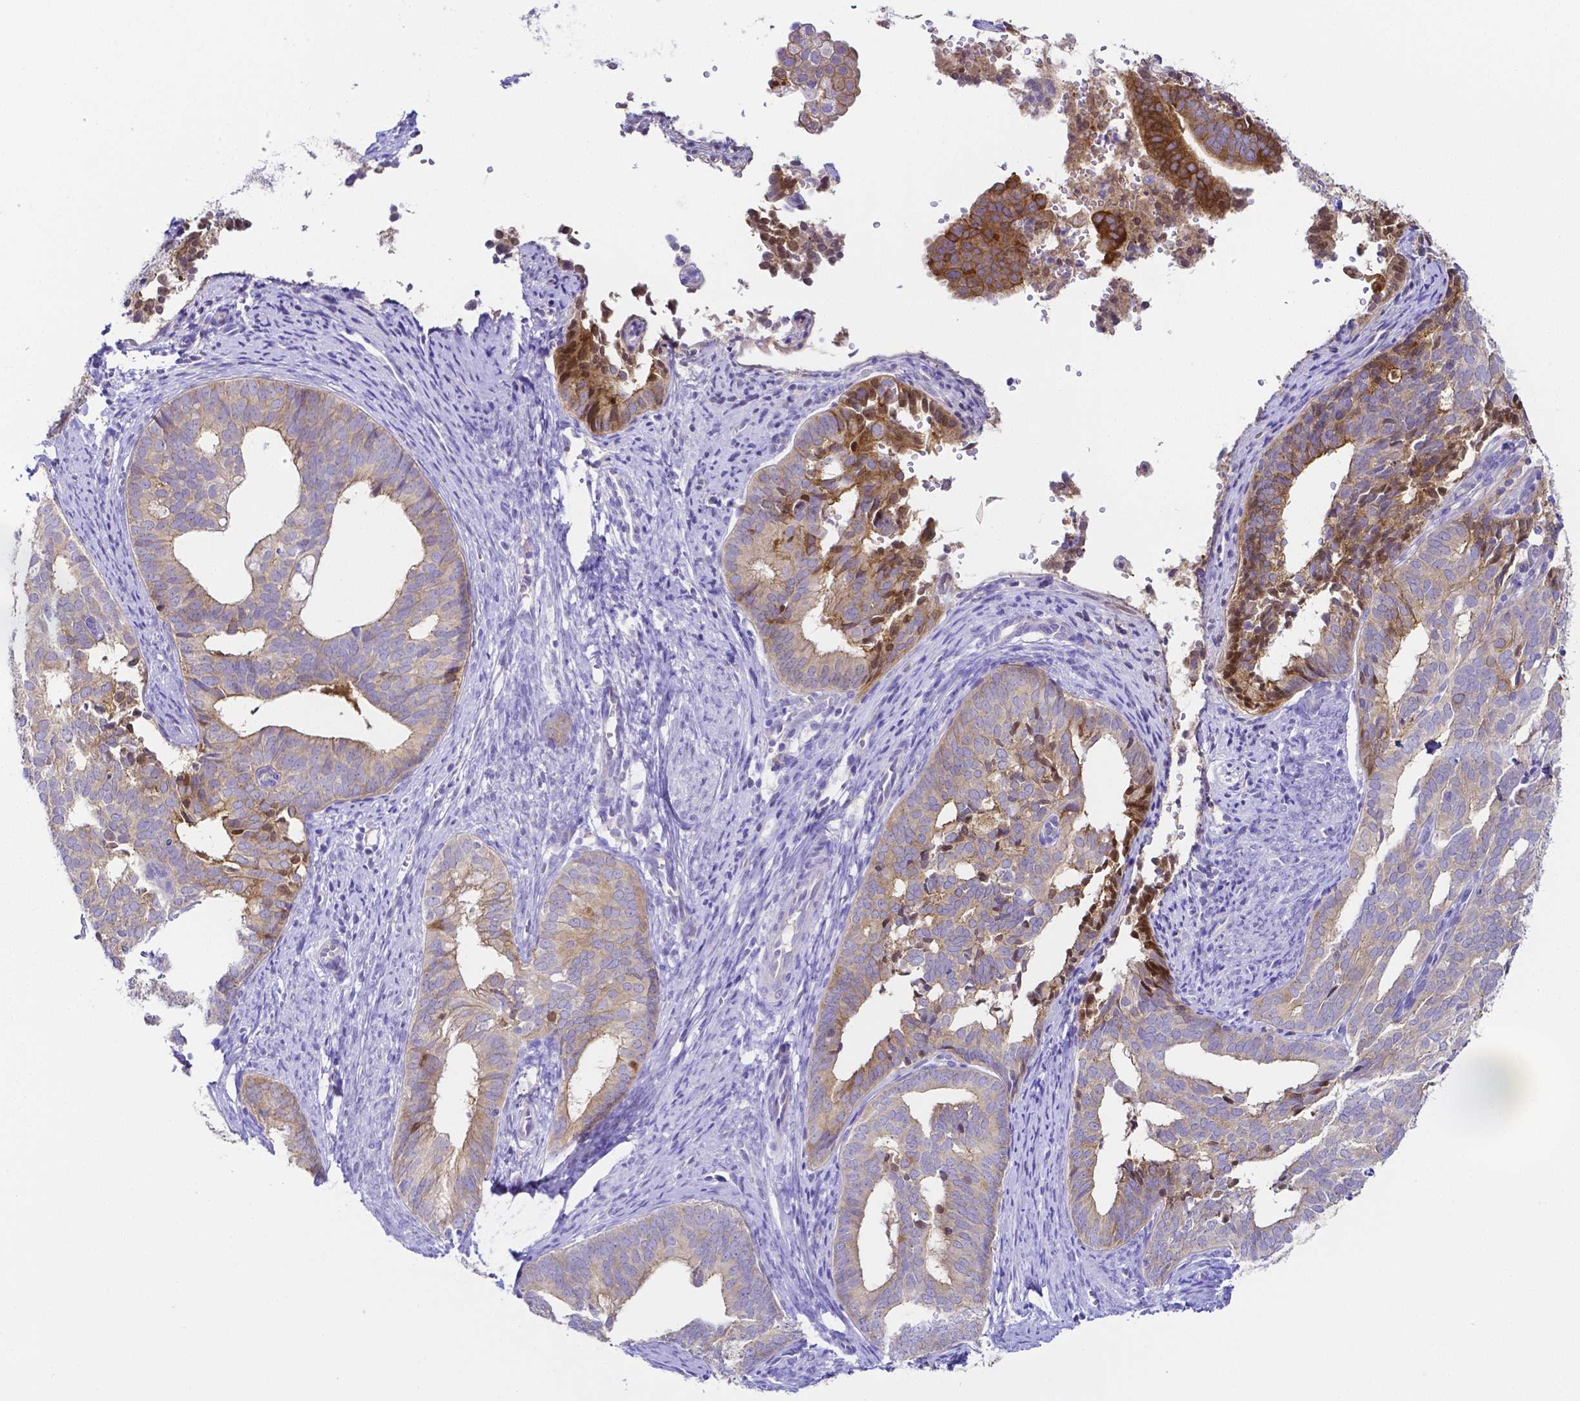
{"staining": {"intensity": "moderate", "quantity": "<25%", "location": "cytoplasmic/membranous"}, "tissue": "endometrial cancer", "cell_type": "Tumor cells", "image_type": "cancer", "snomed": [{"axis": "morphology", "description": "Adenocarcinoma, NOS"}, {"axis": "topography", "description": "Endometrium"}], "caption": "Tumor cells reveal low levels of moderate cytoplasmic/membranous positivity in about <25% of cells in endometrial adenocarcinoma.", "gene": "PKP3", "patient": {"sex": "female", "age": 75}}